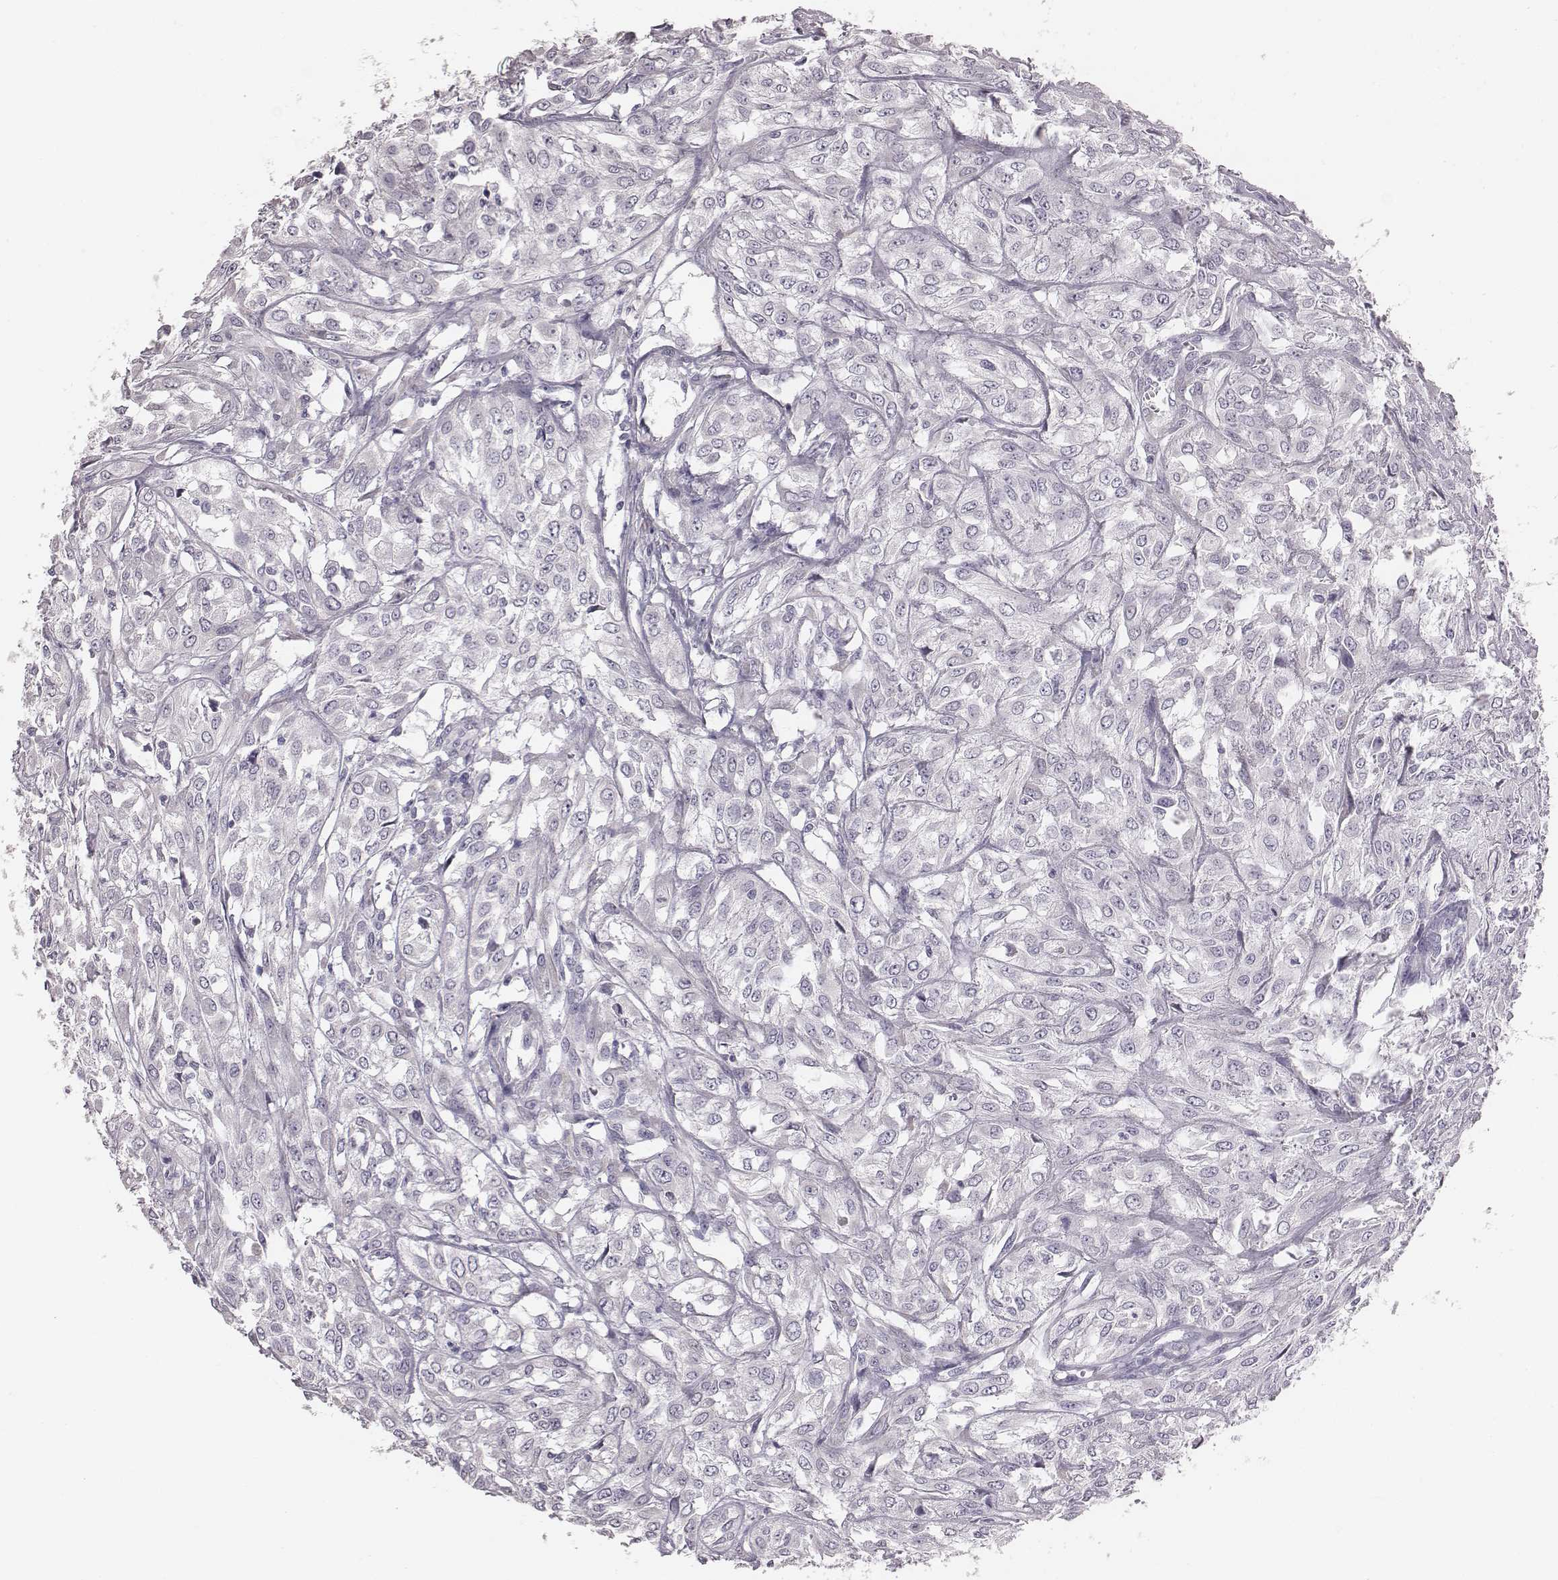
{"staining": {"intensity": "negative", "quantity": "none", "location": "none"}, "tissue": "urothelial cancer", "cell_type": "Tumor cells", "image_type": "cancer", "snomed": [{"axis": "morphology", "description": "Urothelial carcinoma, High grade"}, {"axis": "topography", "description": "Urinary bladder"}], "caption": "Histopathology image shows no protein expression in tumor cells of urothelial carcinoma (high-grade) tissue.", "gene": "C6orf58", "patient": {"sex": "male", "age": 67}}